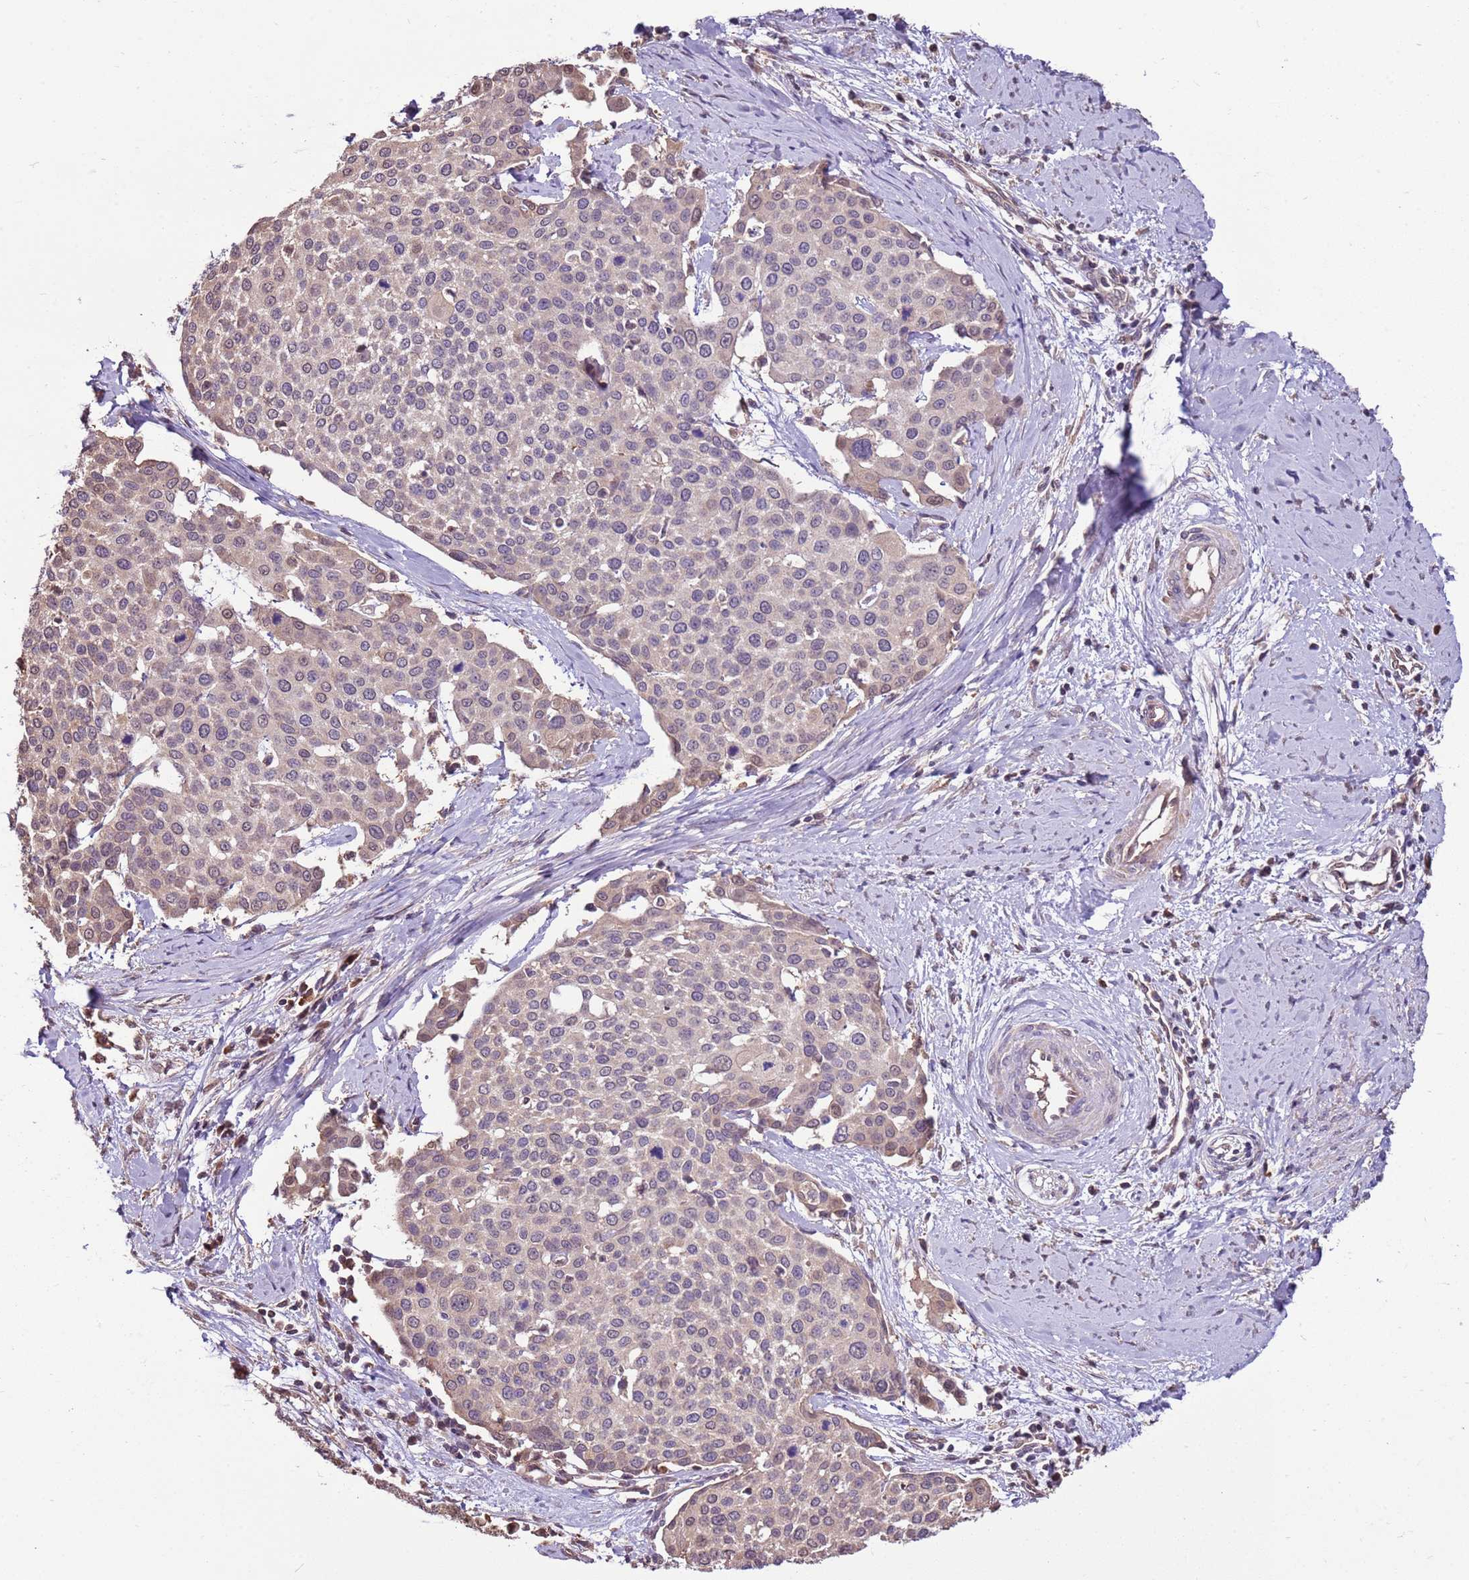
{"staining": {"intensity": "negative", "quantity": "none", "location": "none"}, "tissue": "cervical cancer", "cell_type": "Tumor cells", "image_type": "cancer", "snomed": [{"axis": "morphology", "description": "Squamous cell carcinoma, NOS"}, {"axis": "topography", "description": "Cervix"}], "caption": "A photomicrograph of human cervical cancer (squamous cell carcinoma) is negative for staining in tumor cells.", "gene": "BBS5", "patient": {"sex": "female", "age": 44}}